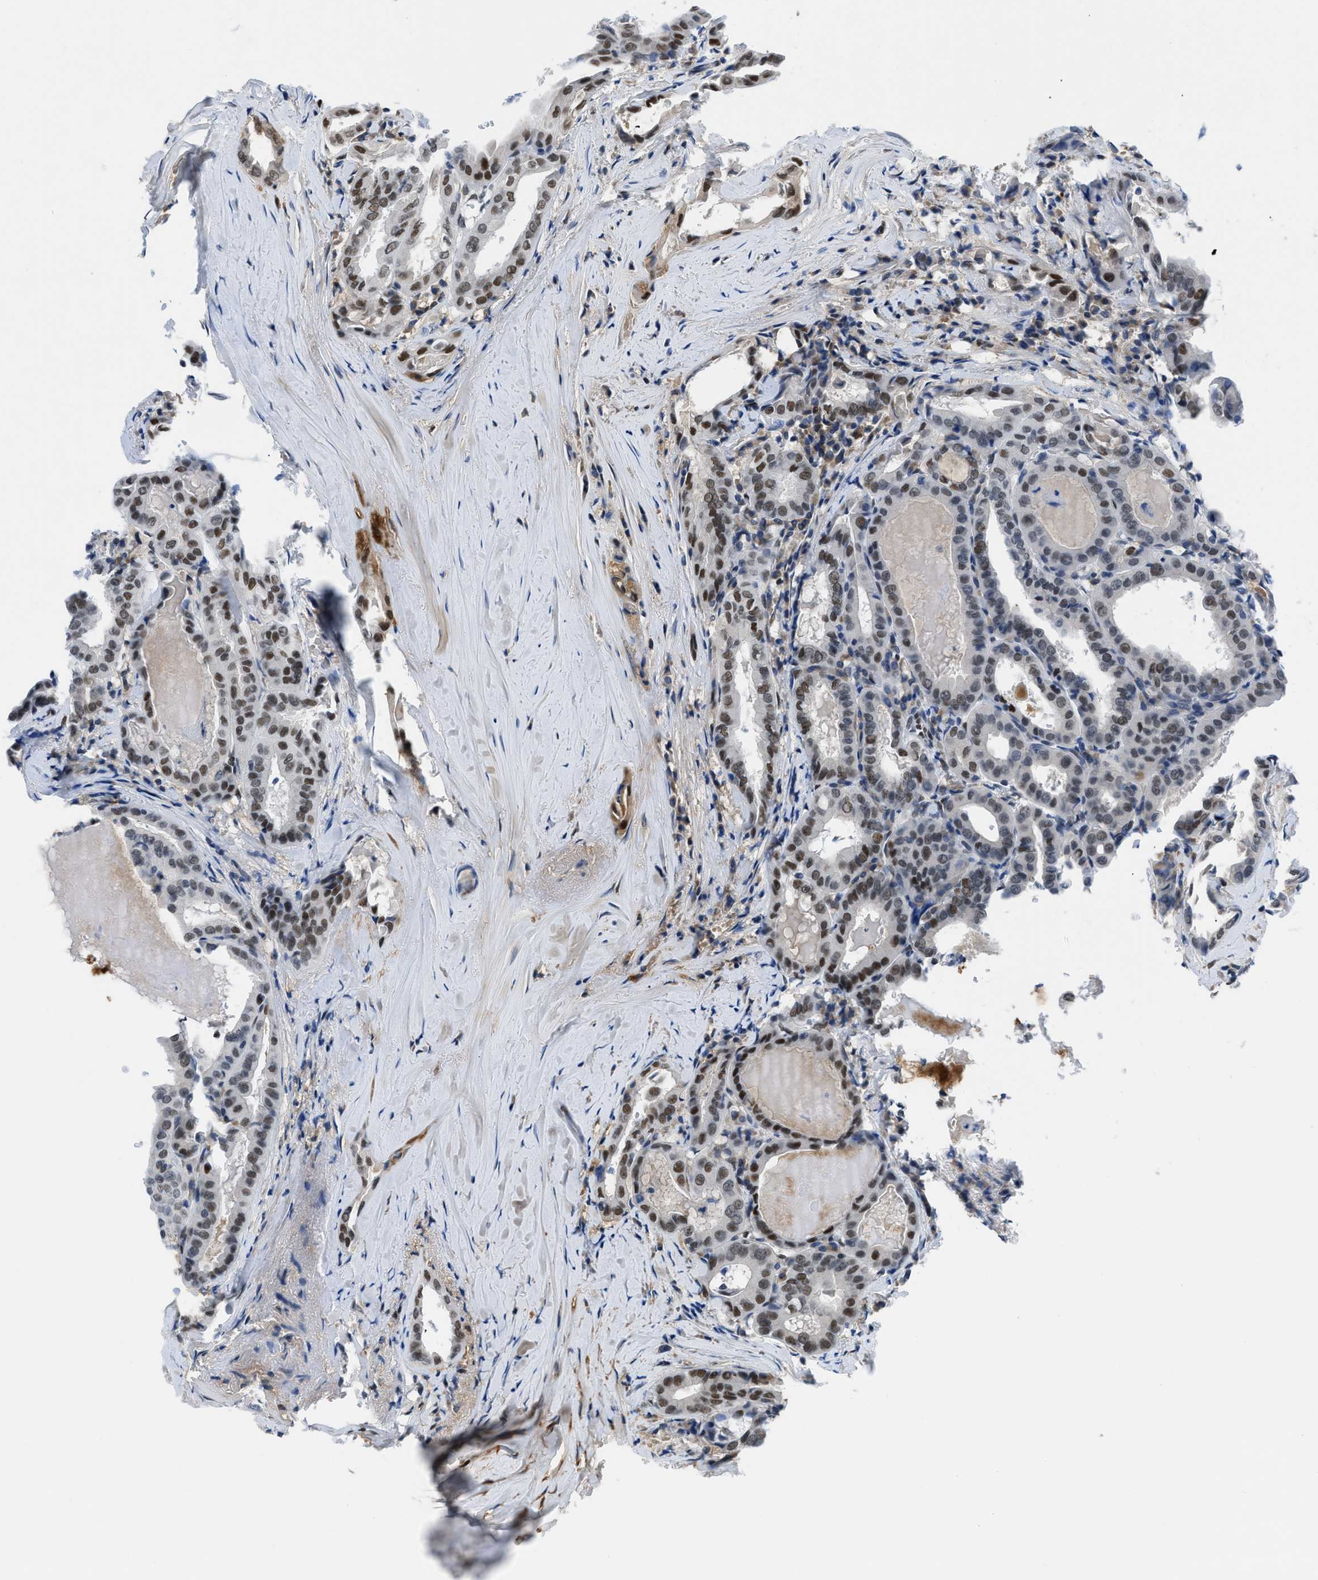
{"staining": {"intensity": "strong", "quantity": "<25%", "location": "nuclear"}, "tissue": "thyroid cancer", "cell_type": "Tumor cells", "image_type": "cancer", "snomed": [{"axis": "morphology", "description": "Papillary adenocarcinoma, NOS"}, {"axis": "topography", "description": "Thyroid gland"}], "caption": "Immunohistochemistry photomicrograph of papillary adenocarcinoma (thyroid) stained for a protein (brown), which demonstrates medium levels of strong nuclear positivity in approximately <25% of tumor cells.", "gene": "SMARCAD1", "patient": {"sex": "female", "age": 42}}